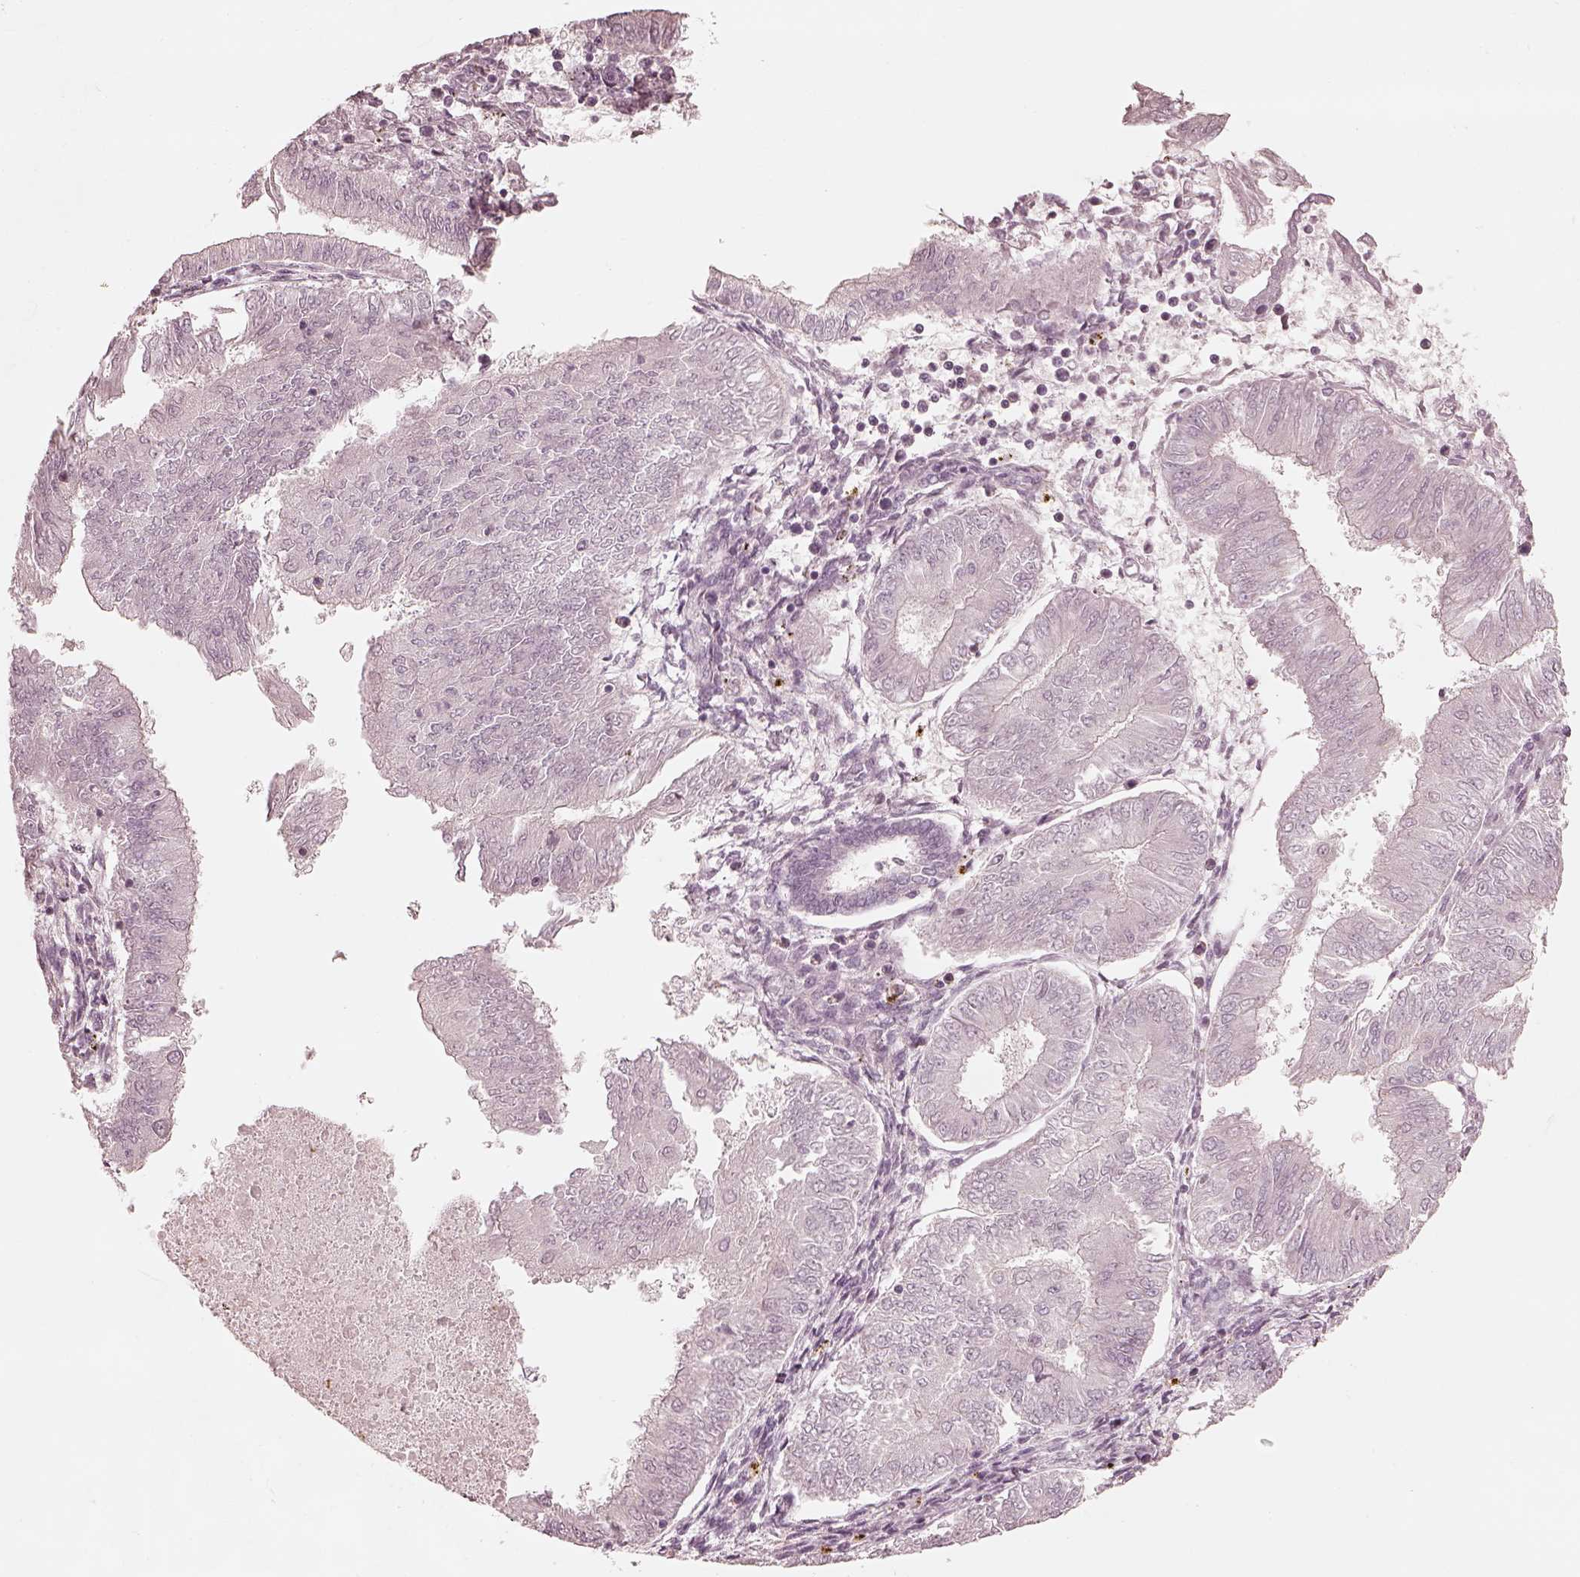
{"staining": {"intensity": "negative", "quantity": "none", "location": "none"}, "tissue": "endometrial cancer", "cell_type": "Tumor cells", "image_type": "cancer", "snomed": [{"axis": "morphology", "description": "Adenocarcinoma, NOS"}, {"axis": "topography", "description": "Endometrium"}], "caption": "An image of endometrial adenocarcinoma stained for a protein reveals no brown staining in tumor cells.", "gene": "ADRB3", "patient": {"sex": "female", "age": 53}}